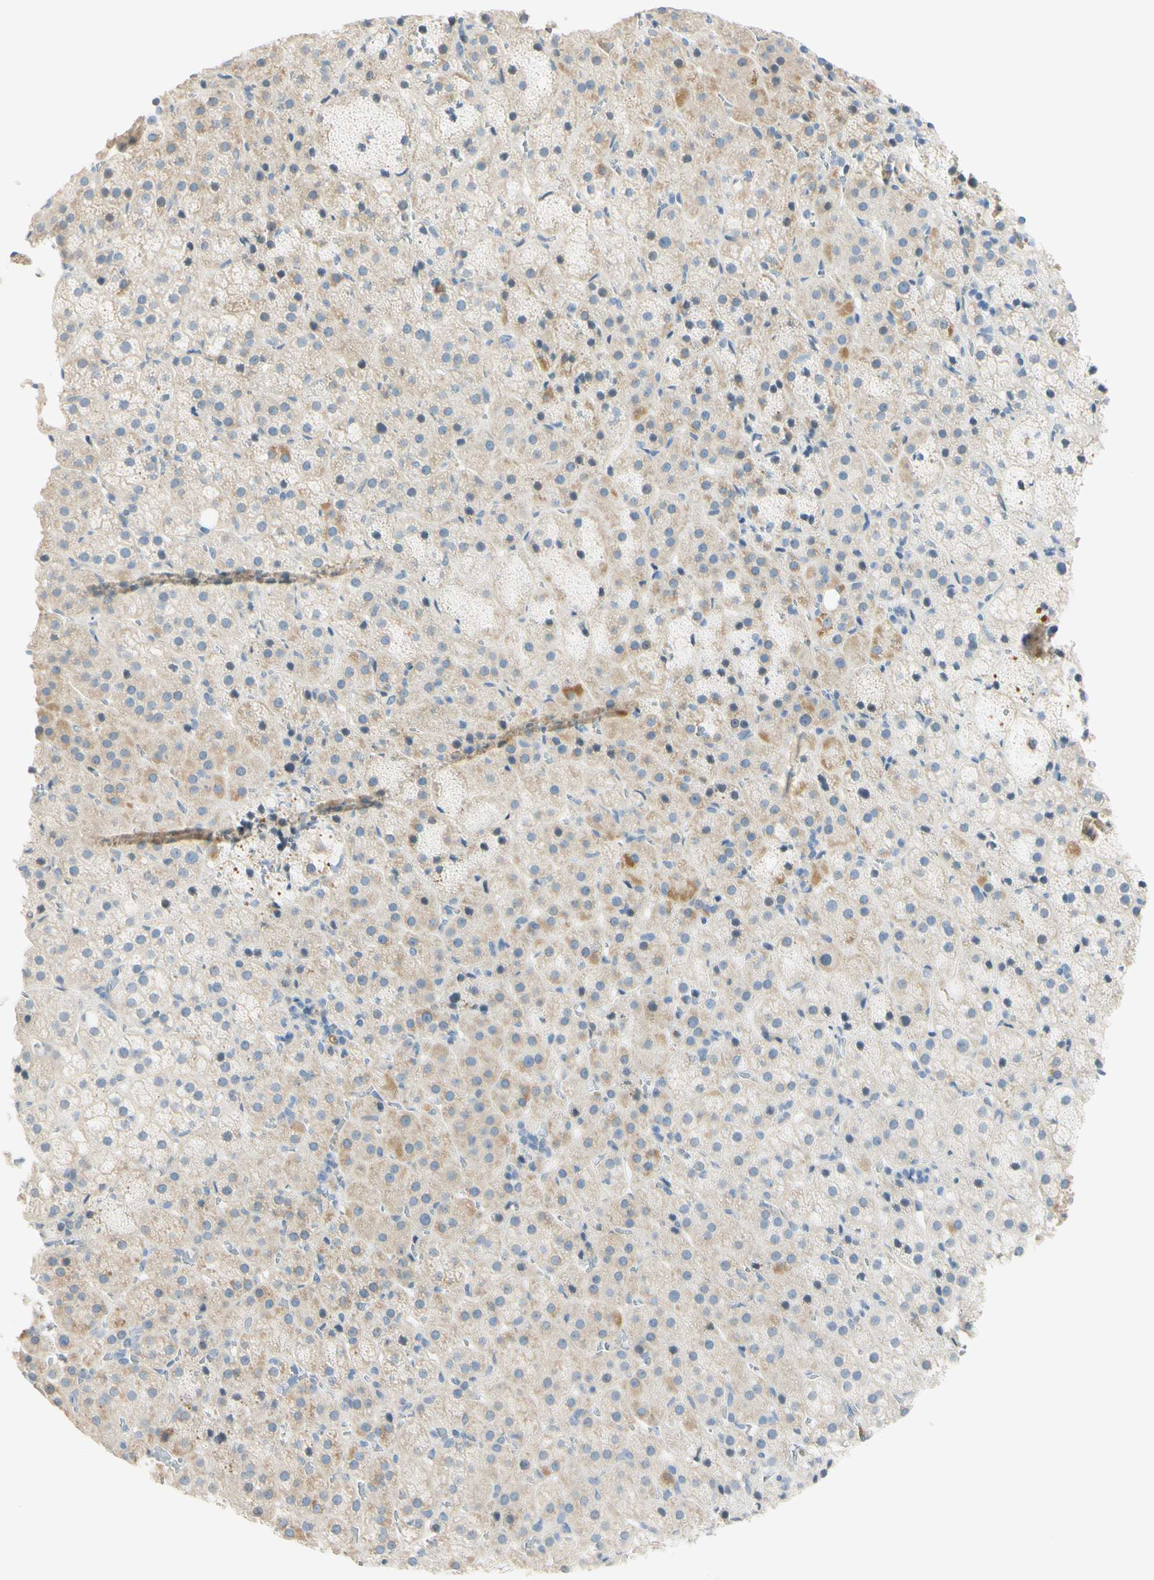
{"staining": {"intensity": "weak", "quantity": "<25%", "location": "cytoplasmic/membranous"}, "tissue": "adrenal gland", "cell_type": "Glandular cells", "image_type": "normal", "snomed": [{"axis": "morphology", "description": "Normal tissue, NOS"}, {"axis": "topography", "description": "Adrenal gland"}], "caption": "Immunohistochemistry photomicrograph of benign human adrenal gland stained for a protein (brown), which shows no expression in glandular cells.", "gene": "GALNT5", "patient": {"sex": "female", "age": 57}}